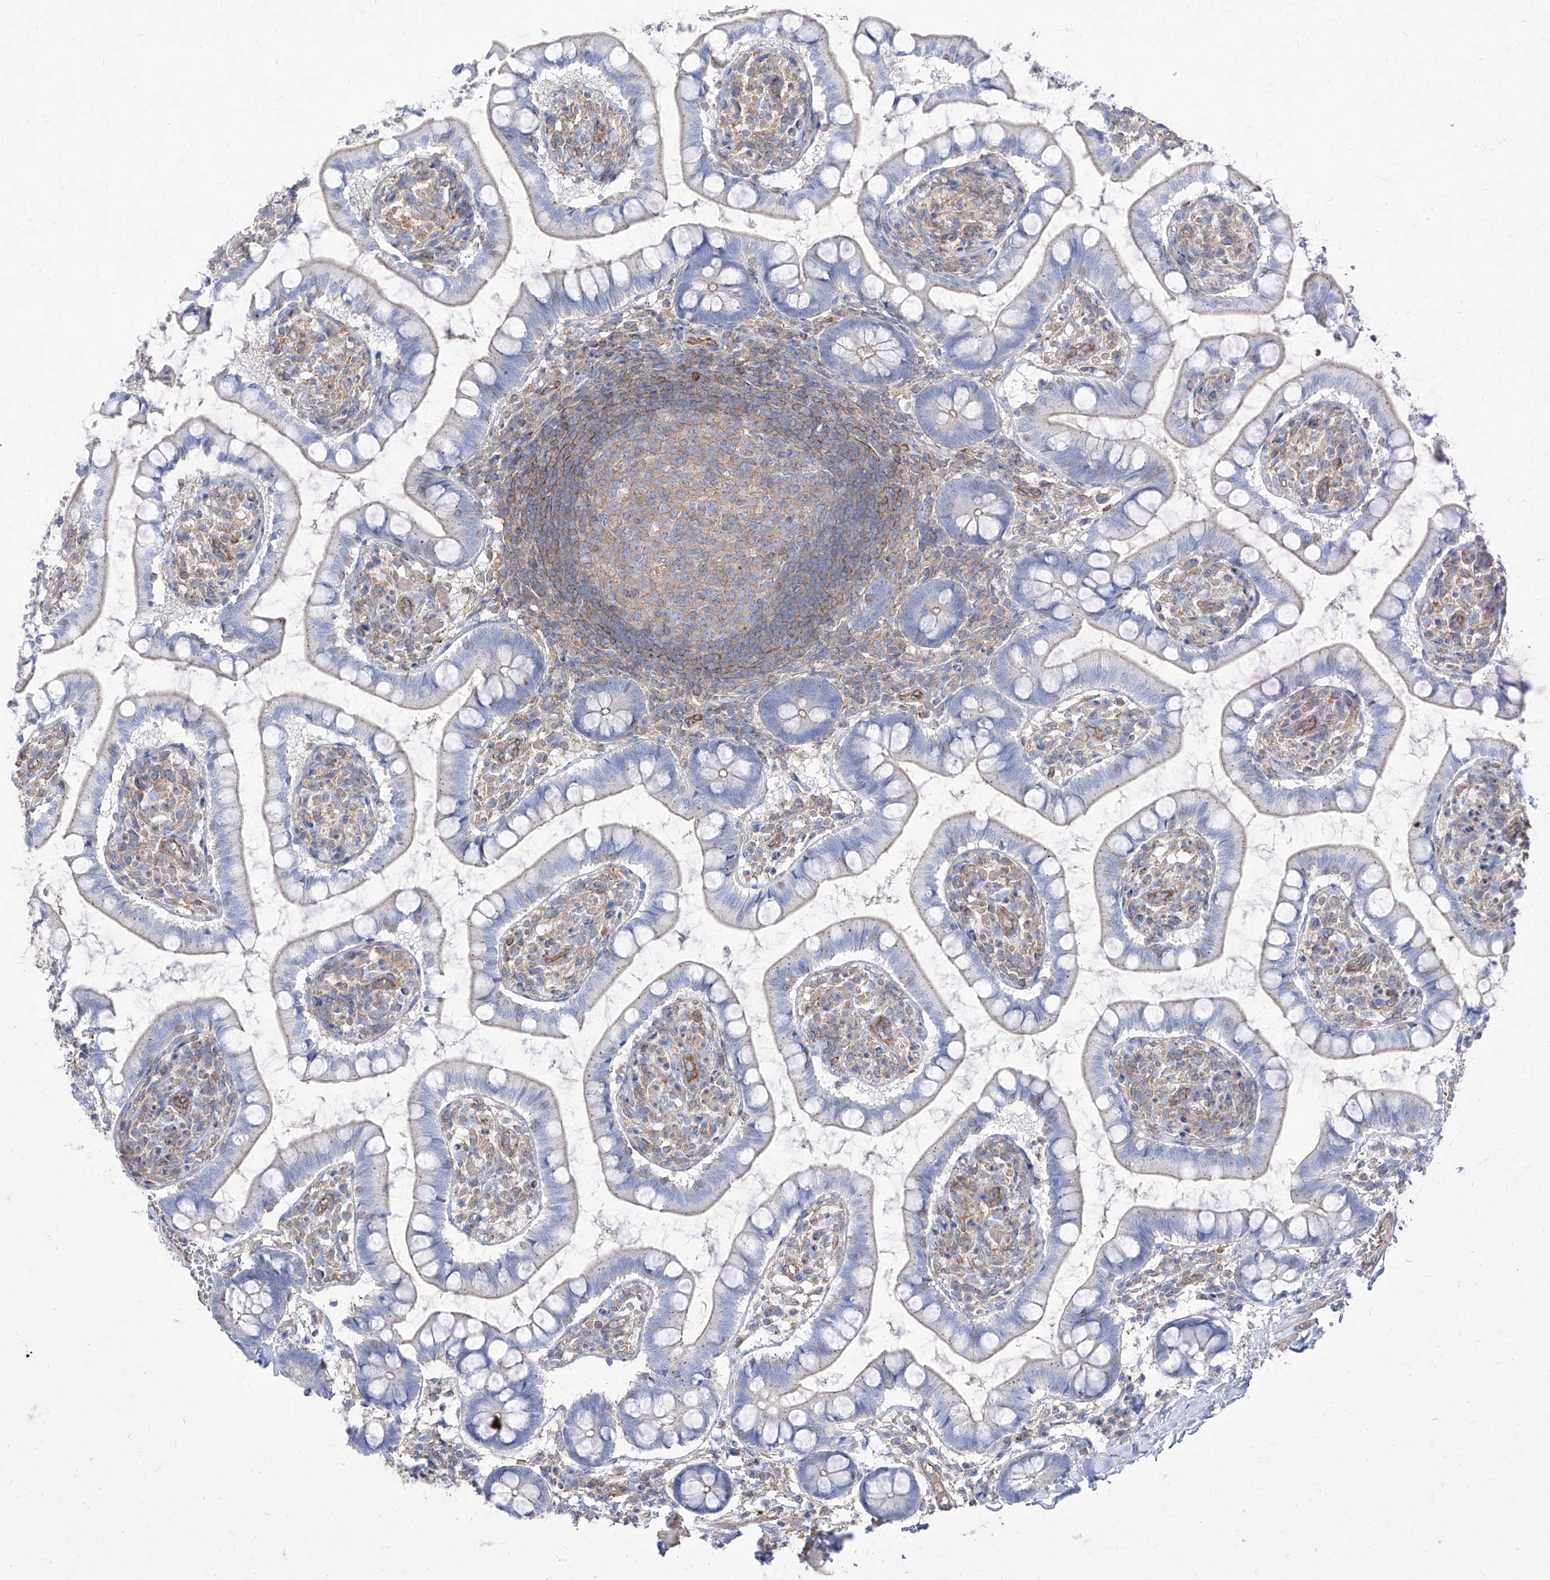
{"staining": {"intensity": "moderate", "quantity": "<25%", "location": "cytoplasmic/membranous"}, "tissue": "small intestine", "cell_type": "Glandular cells", "image_type": "normal", "snomed": [{"axis": "morphology", "description": "Normal tissue, NOS"}, {"axis": "topography", "description": "Small intestine"}], "caption": "Protein analysis of benign small intestine reveals moderate cytoplasmic/membranous expression in approximately <25% of glandular cells. (DAB = brown stain, brightfield microscopy at high magnification).", "gene": "C1orf74", "patient": {"sex": "male", "age": 52}}